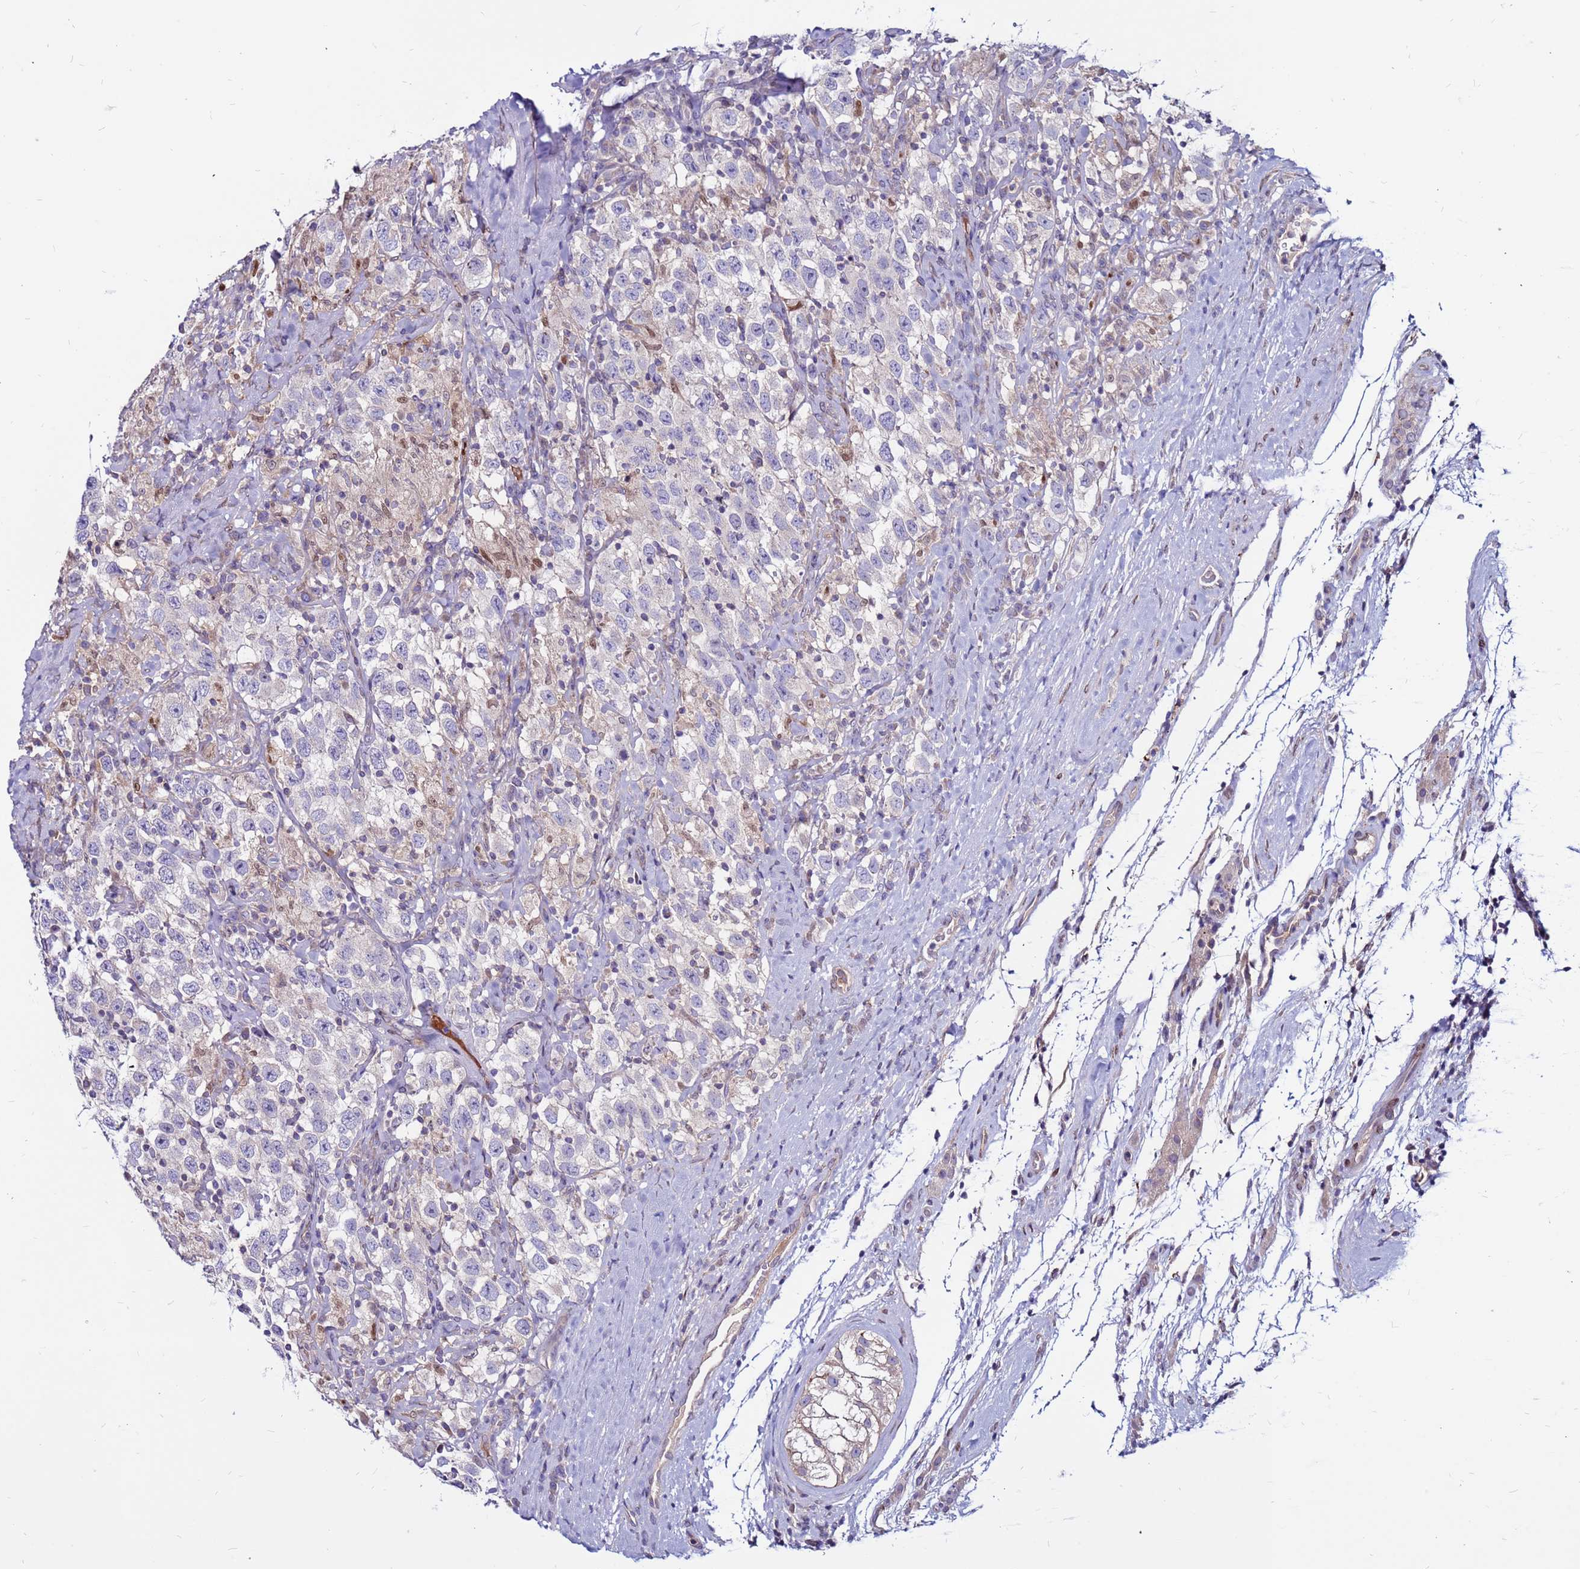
{"staining": {"intensity": "negative", "quantity": "none", "location": "none"}, "tissue": "testis cancer", "cell_type": "Tumor cells", "image_type": "cancer", "snomed": [{"axis": "morphology", "description": "Seminoma, NOS"}, {"axis": "topography", "description": "Testis"}], "caption": "An immunohistochemistry (IHC) image of testis seminoma is shown. There is no staining in tumor cells of testis seminoma.", "gene": "CCDC71", "patient": {"sex": "male", "age": 41}}